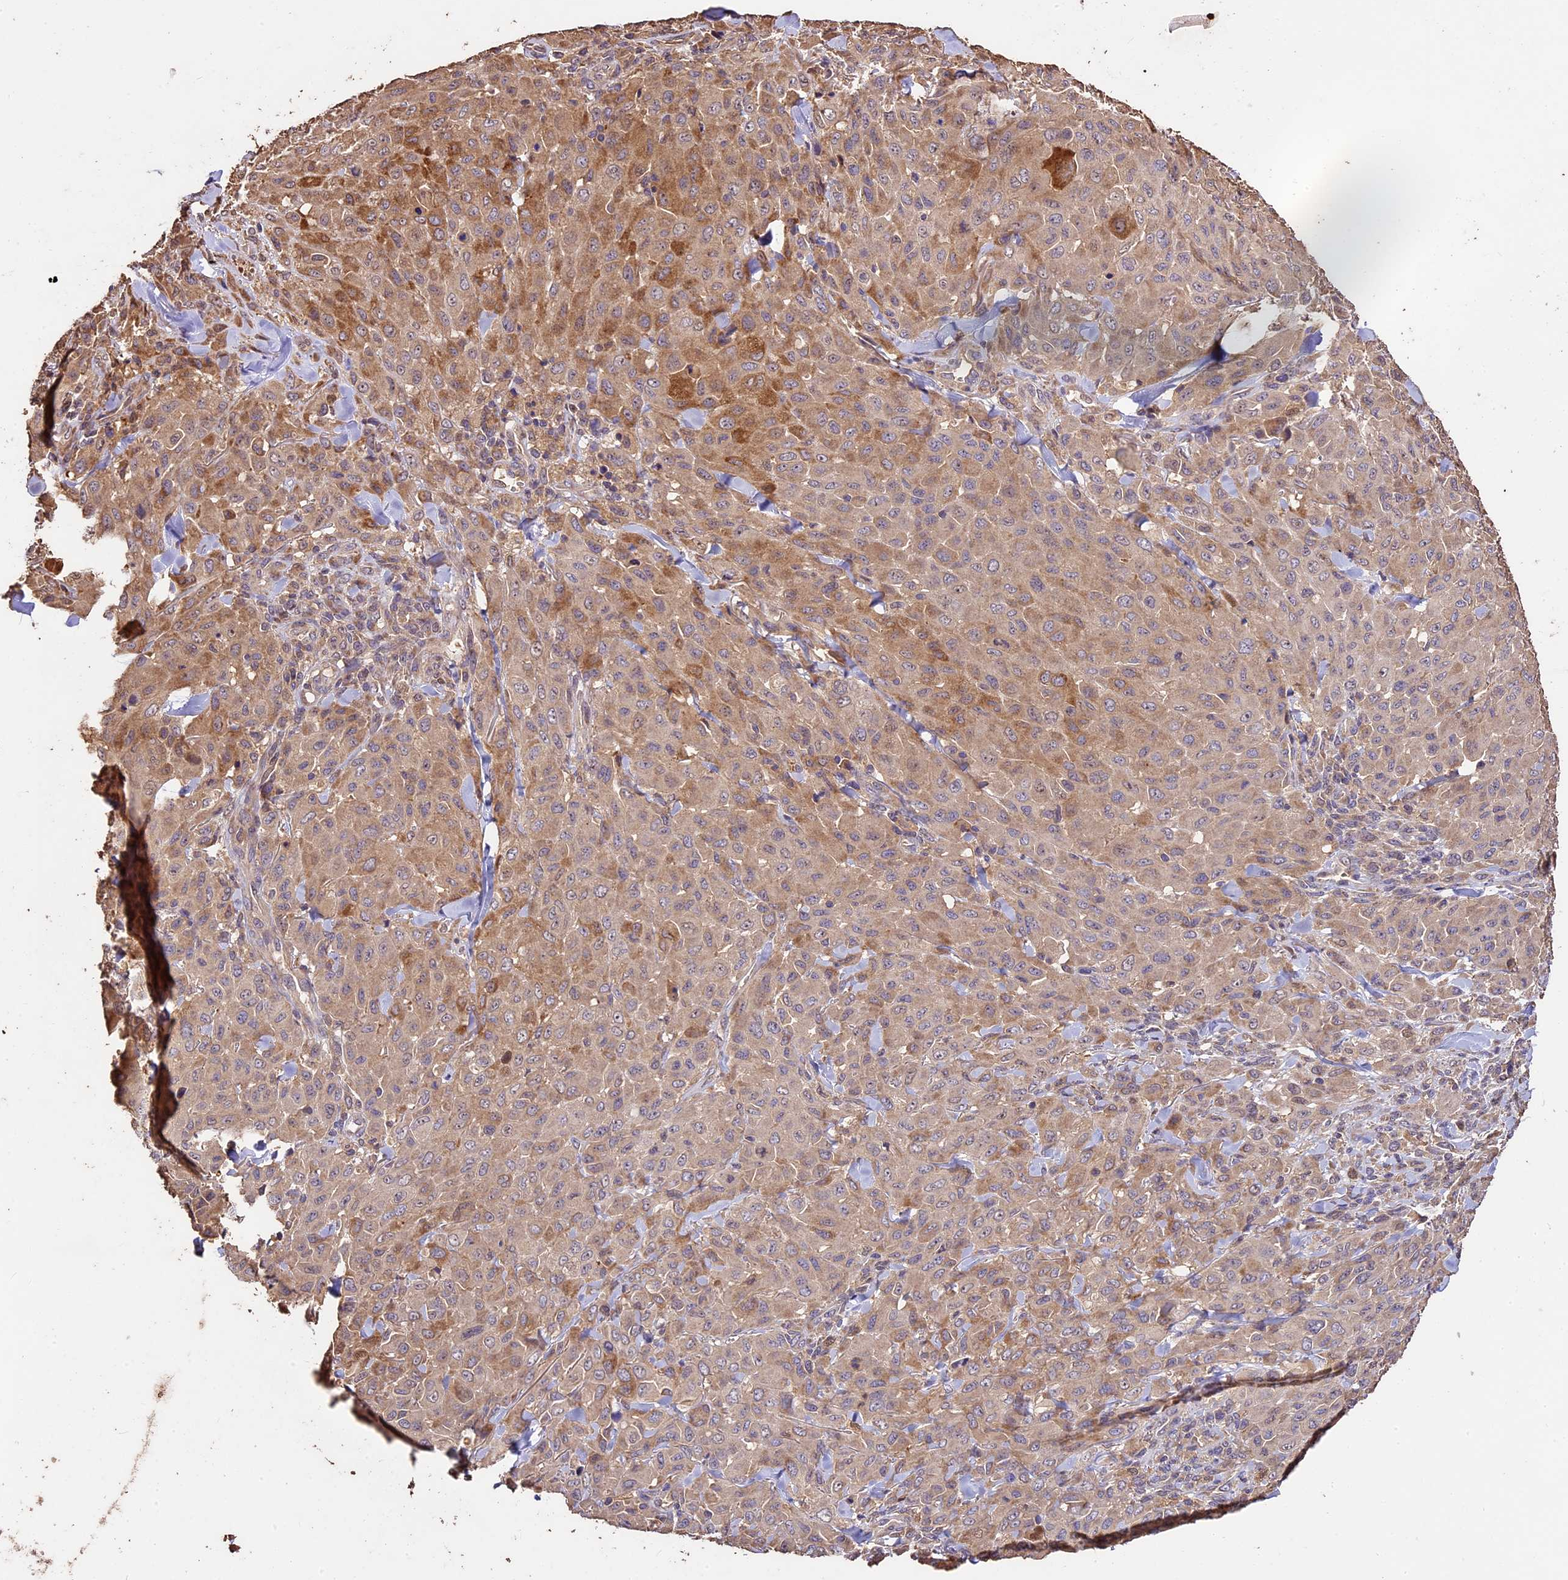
{"staining": {"intensity": "strong", "quantity": "<25%", "location": "cytoplasmic/membranous"}, "tissue": "melanoma", "cell_type": "Tumor cells", "image_type": "cancer", "snomed": [{"axis": "morphology", "description": "Malignant melanoma, Metastatic site"}, {"axis": "topography", "description": "Skin"}], "caption": "Protein analysis of malignant melanoma (metastatic site) tissue displays strong cytoplasmic/membranous positivity in approximately <25% of tumor cells.", "gene": "CRLF1", "patient": {"sex": "female", "age": 81}}